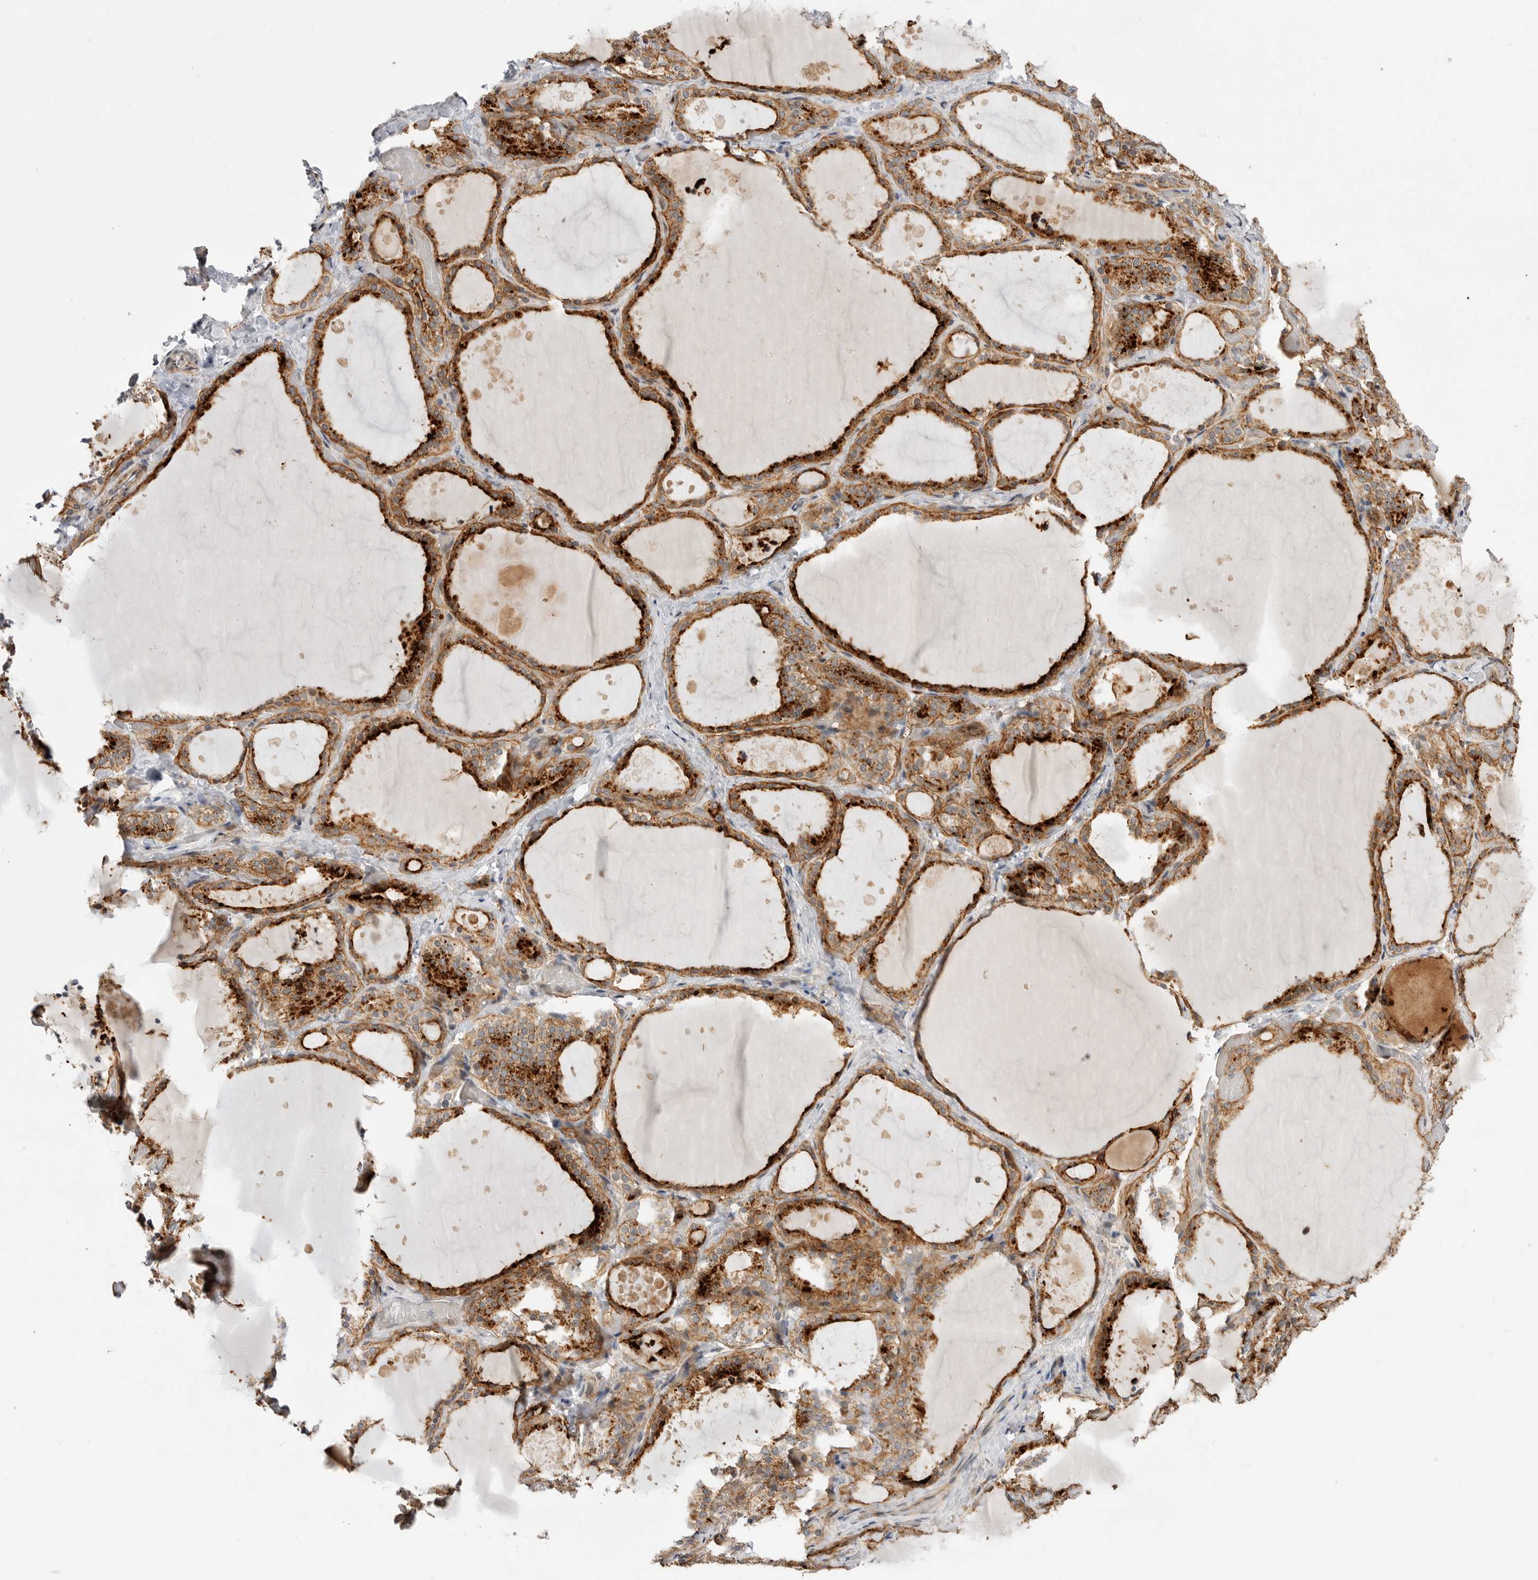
{"staining": {"intensity": "strong", "quantity": ">75%", "location": "cytoplasmic/membranous"}, "tissue": "thyroid gland", "cell_type": "Glandular cells", "image_type": "normal", "snomed": [{"axis": "morphology", "description": "Normal tissue, NOS"}, {"axis": "topography", "description": "Thyroid gland"}], "caption": "Immunohistochemistry (DAB (3,3'-diaminobenzidine)) staining of benign human thyroid gland shows strong cytoplasmic/membranous protein staining in about >75% of glandular cells.", "gene": "CSNK1G3", "patient": {"sex": "female", "age": 44}}